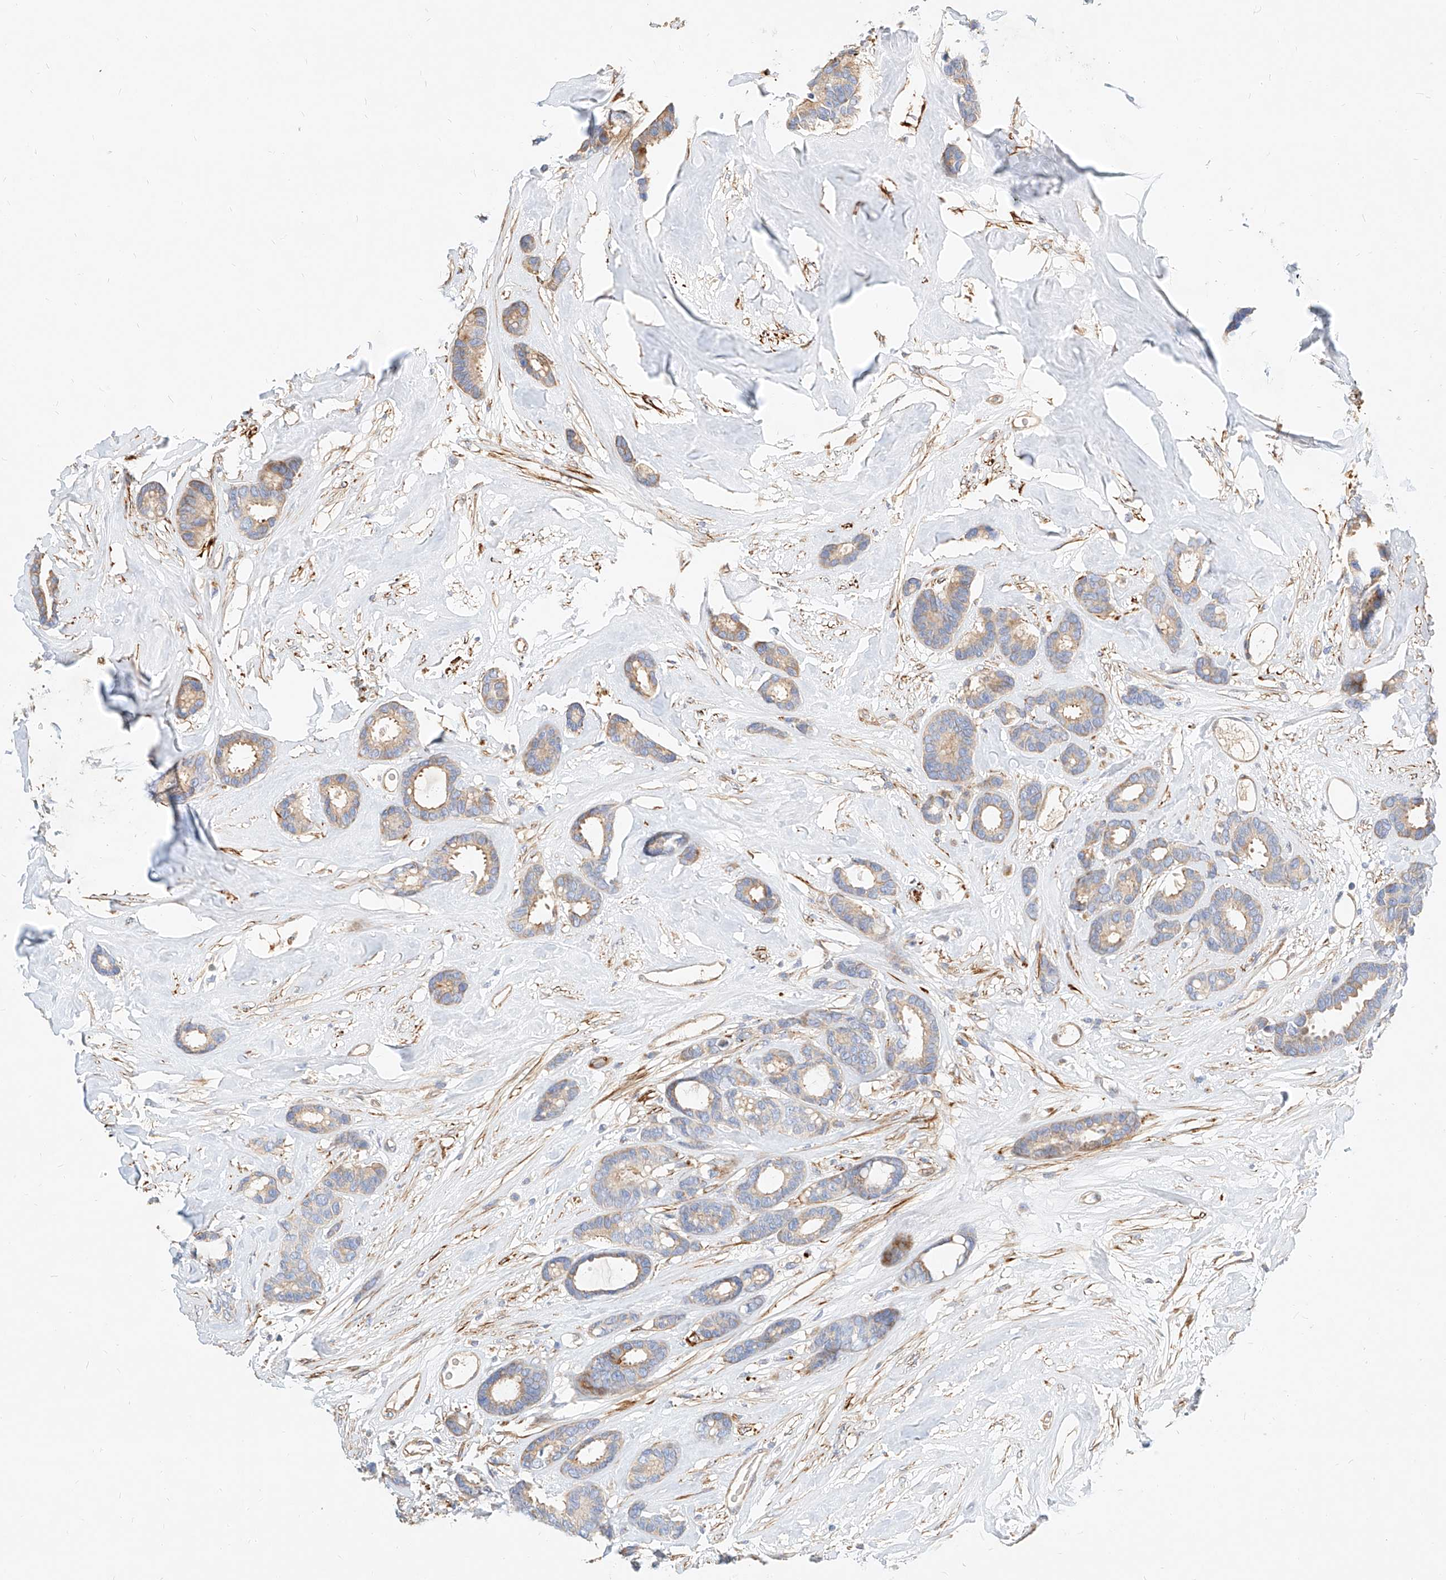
{"staining": {"intensity": "weak", "quantity": "25%-75%", "location": "cytoplasmic/membranous"}, "tissue": "breast cancer", "cell_type": "Tumor cells", "image_type": "cancer", "snomed": [{"axis": "morphology", "description": "Duct carcinoma"}, {"axis": "topography", "description": "Breast"}], "caption": "Protein analysis of breast cancer (infiltrating ductal carcinoma) tissue reveals weak cytoplasmic/membranous positivity in about 25%-75% of tumor cells.", "gene": "KCNH5", "patient": {"sex": "female", "age": 87}}